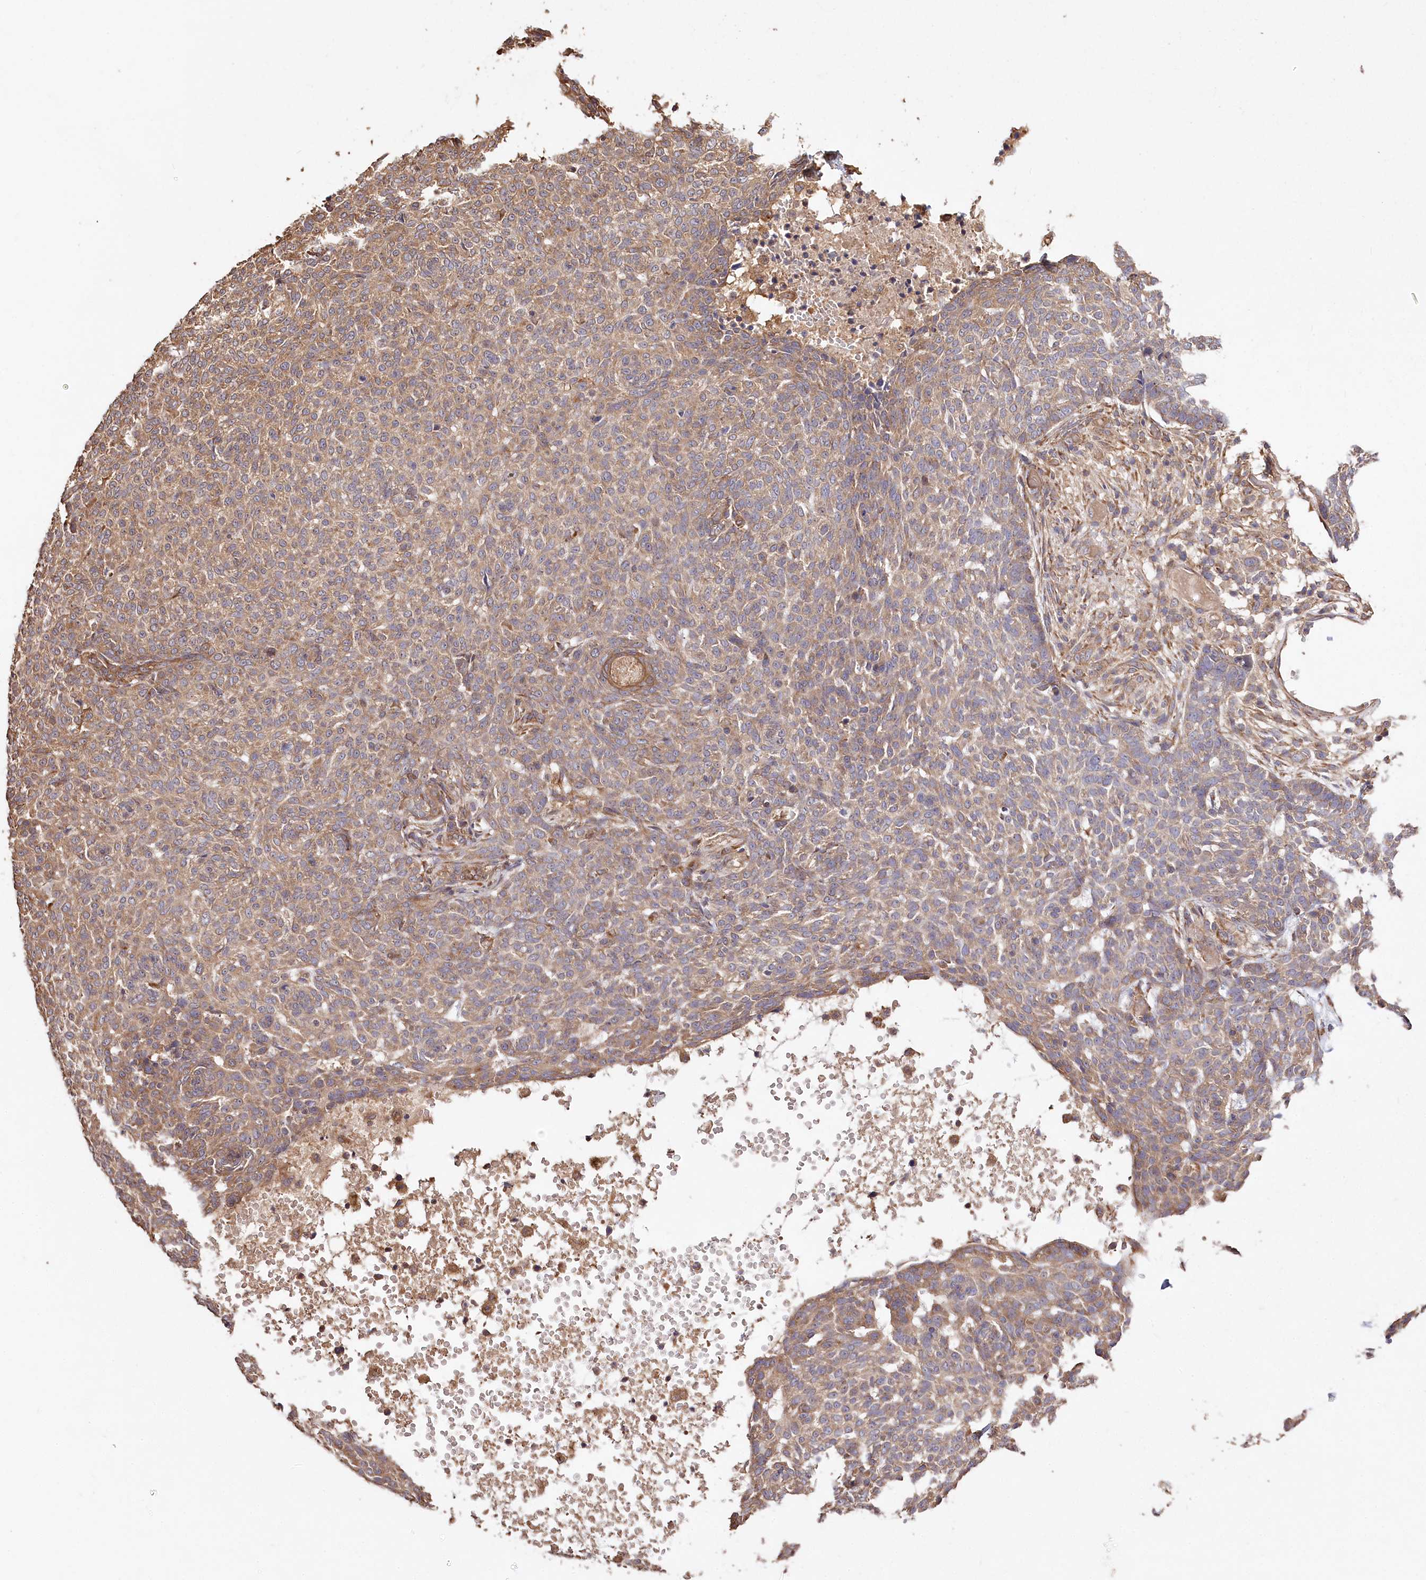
{"staining": {"intensity": "moderate", "quantity": ">75%", "location": "cytoplasmic/membranous"}, "tissue": "skin cancer", "cell_type": "Tumor cells", "image_type": "cancer", "snomed": [{"axis": "morphology", "description": "Basal cell carcinoma"}, {"axis": "topography", "description": "Skin"}], "caption": "Skin cancer (basal cell carcinoma) tissue shows moderate cytoplasmic/membranous staining in approximately >75% of tumor cells, visualized by immunohistochemistry.", "gene": "PRSS53", "patient": {"sex": "male", "age": 85}}